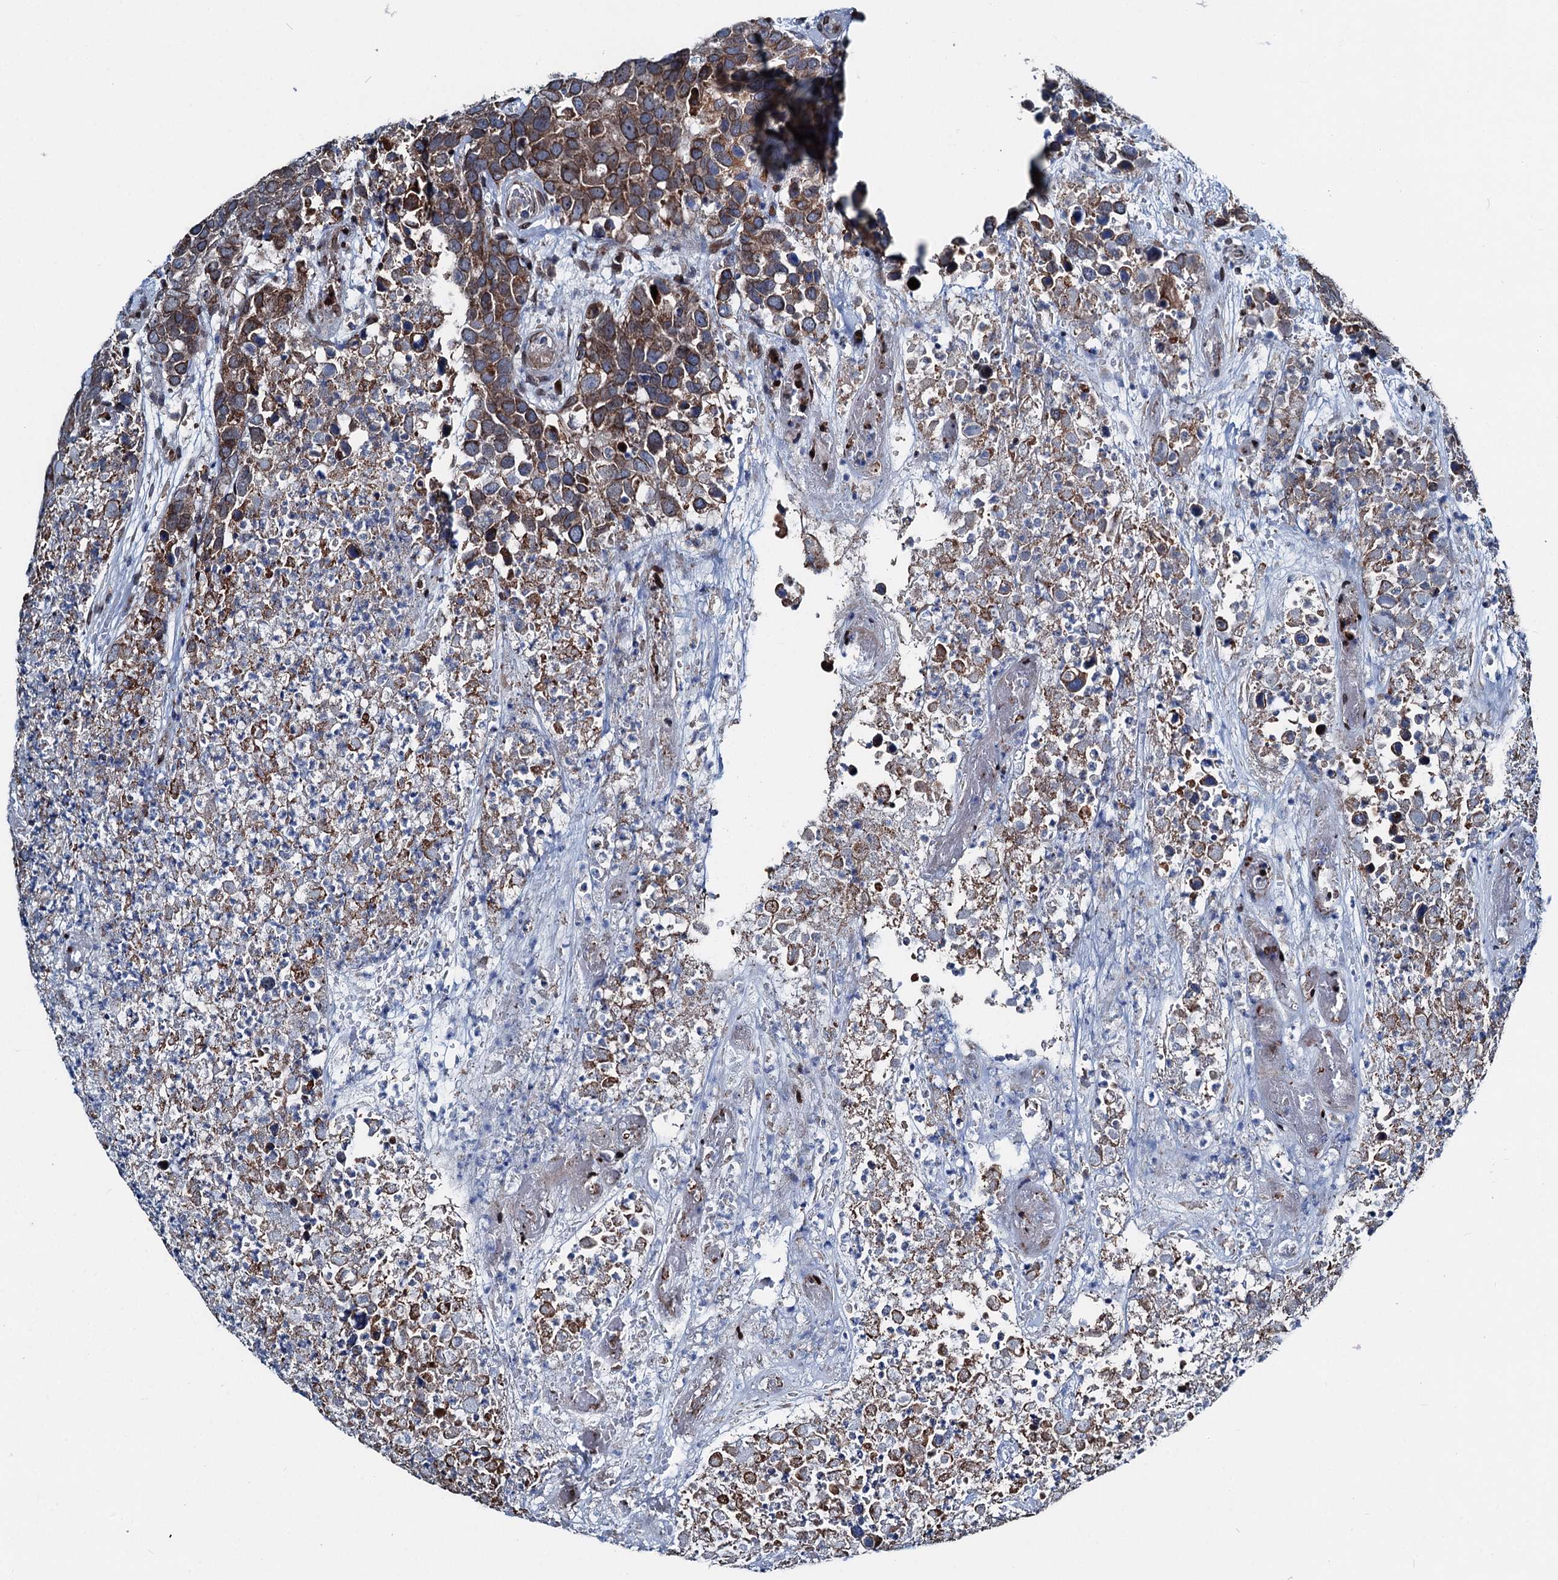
{"staining": {"intensity": "moderate", "quantity": ">75%", "location": "cytoplasmic/membranous"}, "tissue": "breast cancer", "cell_type": "Tumor cells", "image_type": "cancer", "snomed": [{"axis": "morphology", "description": "Duct carcinoma"}, {"axis": "topography", "description": "Breast"}], "caption": "A brown stain labels moderate cytoplasmic/membranous staining of a protein in human breast intraductal carcinoma tumor cells. The staining was performed using DAB, with brown indicating positive protein expression. Nuclei are stained blue with hematoxylin.", "gene": "MRPL14", "patient": {"sex": "female", "age": 83}}